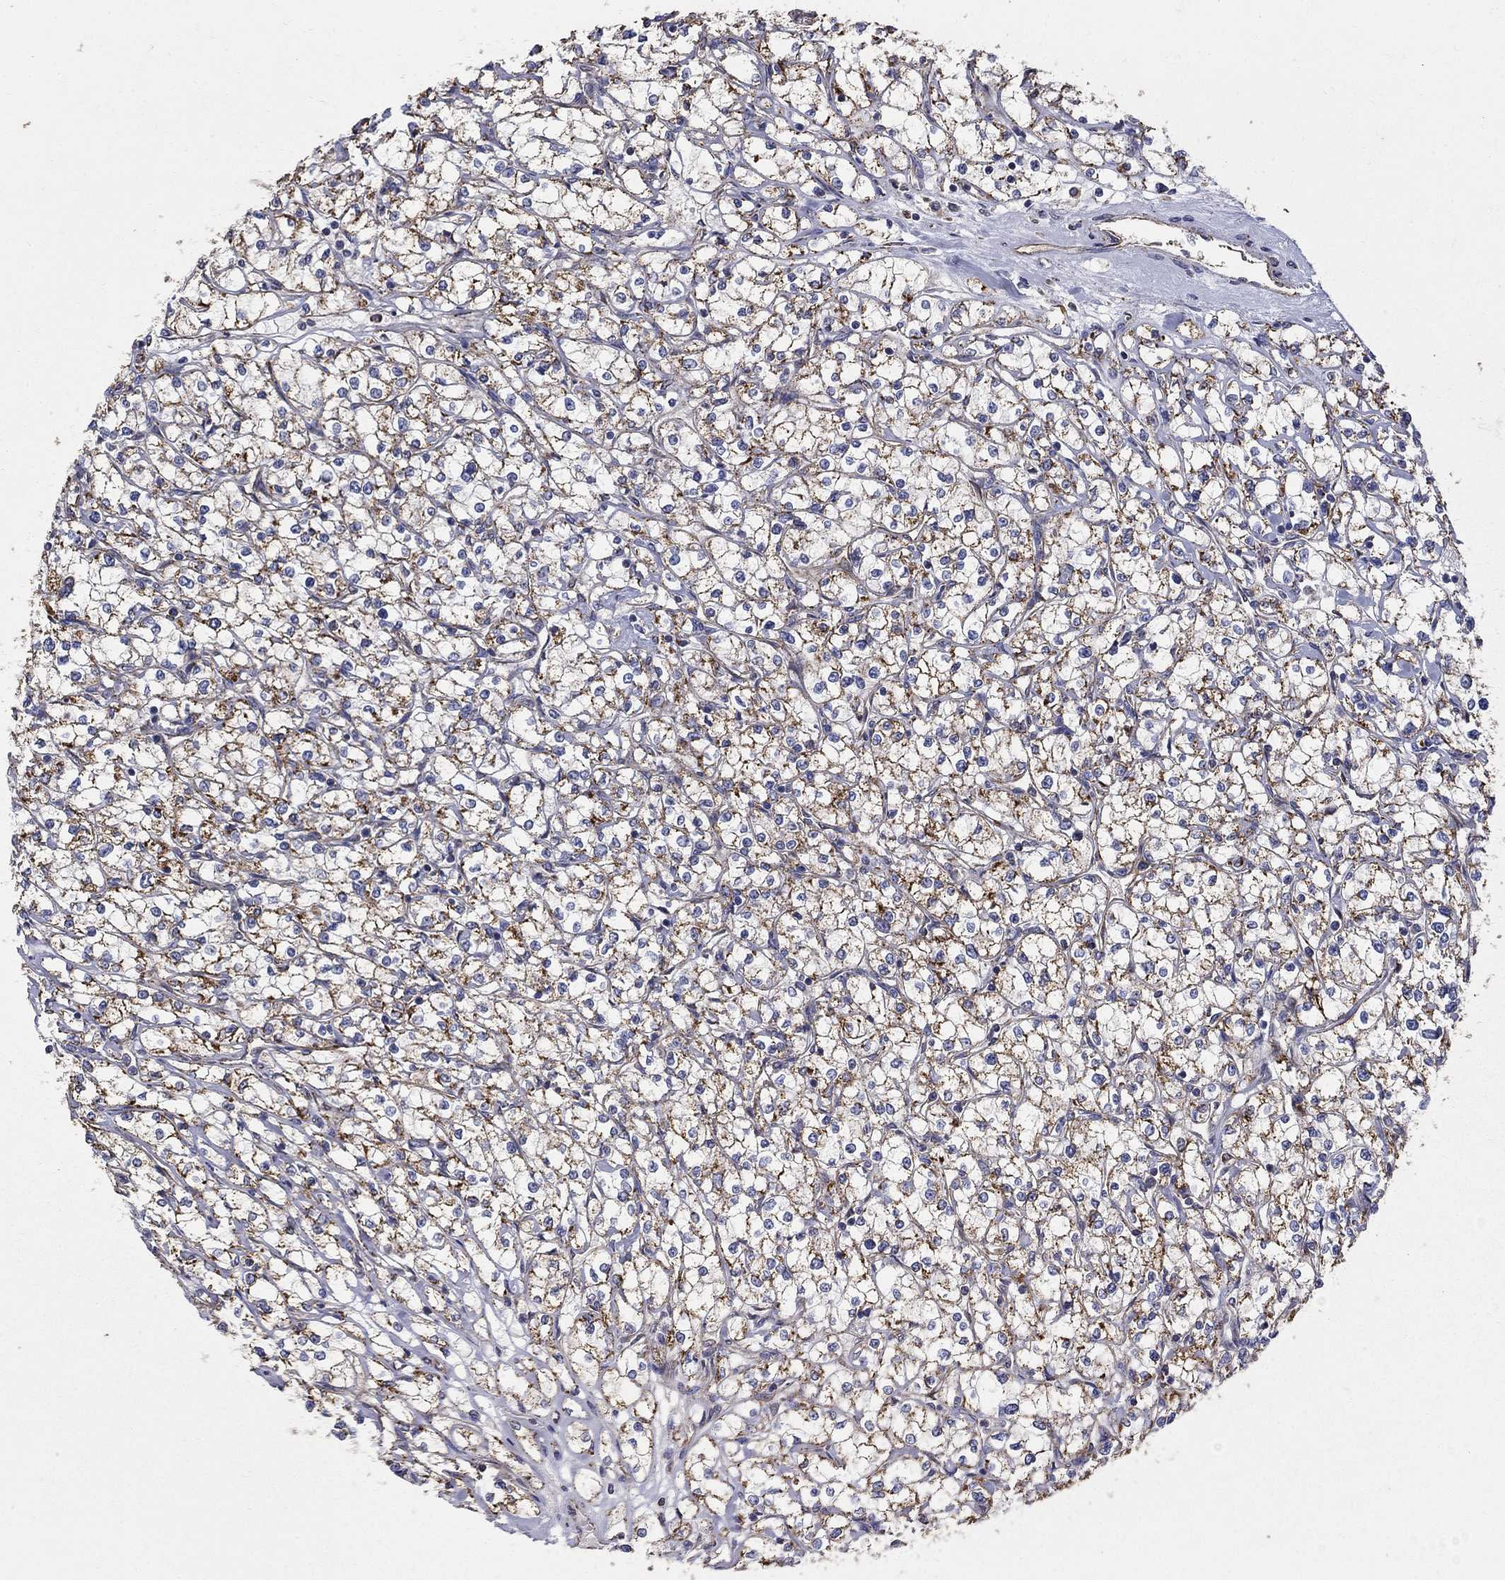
{"staining": {"intensity": "moderate", "quantity": ">75%", "location": "cytoplasmic/membranous"}, "tissue": "renal cancer", "cell_type": "Tumor cells", "image_type": "cancer", "snomed": [{"axis": "morphology", "description": "Adenocarcinoma, NOS"}, {"axis": "topography", "description": "Kidney"}], "caption": "Renal cancer stained for a protein reveals moderate cytoplasmic/membranous positivity in tumor cells.", "gene": "GCSH", "patient": {"sex": "male", "age": 67}}